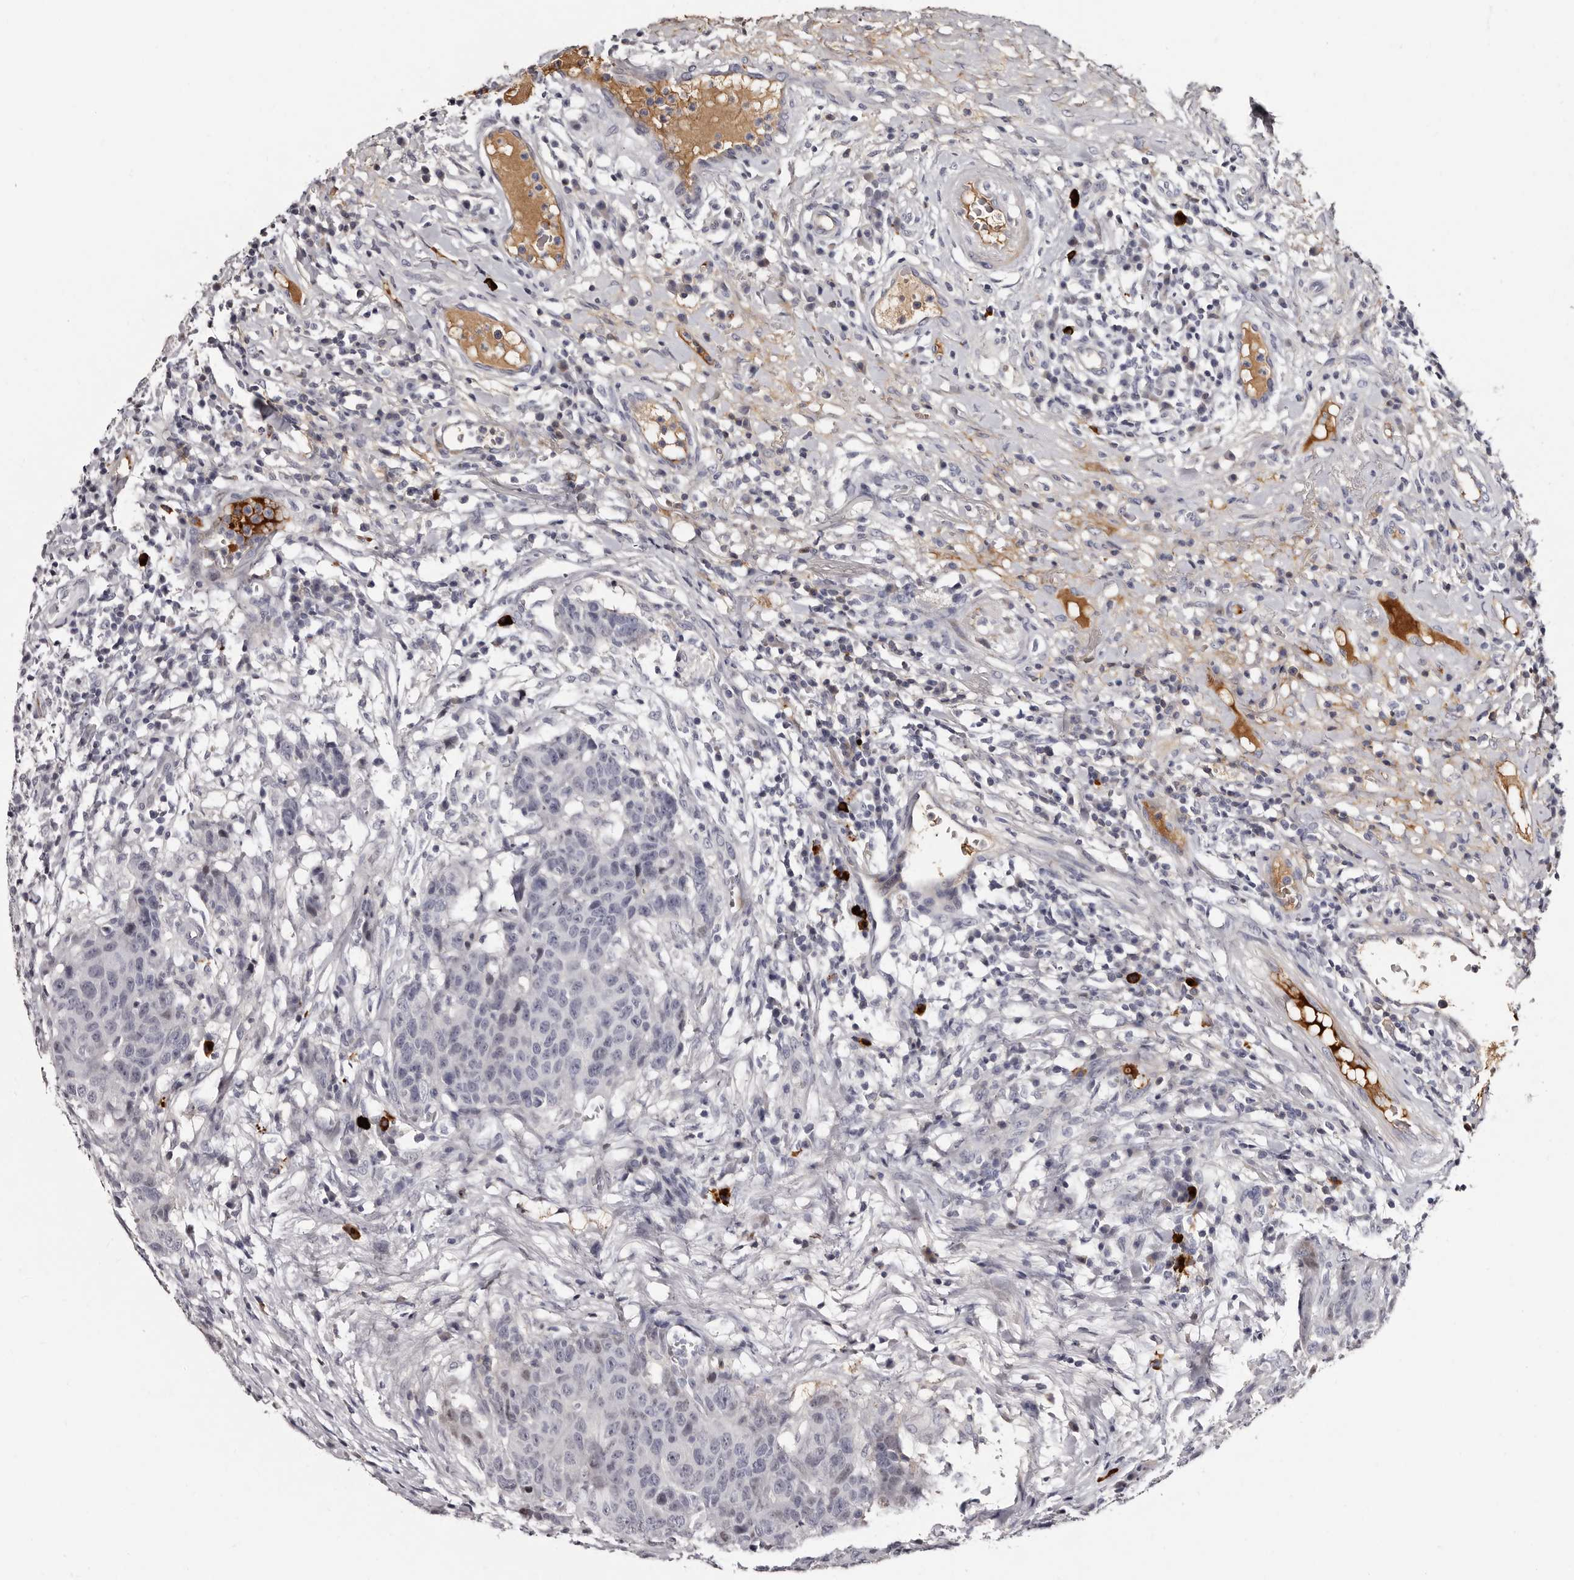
{"staining": {"intensity": "negative", "quantity": "none", "location": "none"}, "tissue": "head and neck cancer", "cell_type": "Tumor cells", "image_type": "cancer", "snomed": [{"axis": "morphology", "description": "Squamous cell carcinoma, NOS"}, {"axis": "topography", "description": "Head-Neck"}], "caption": "Micrograph shows no significant protein expression in tumor cells of head and neck squamous cell carcinoma.", "gene": "TBC1D22B", "patient": {"sex": "male", "age": 66}}